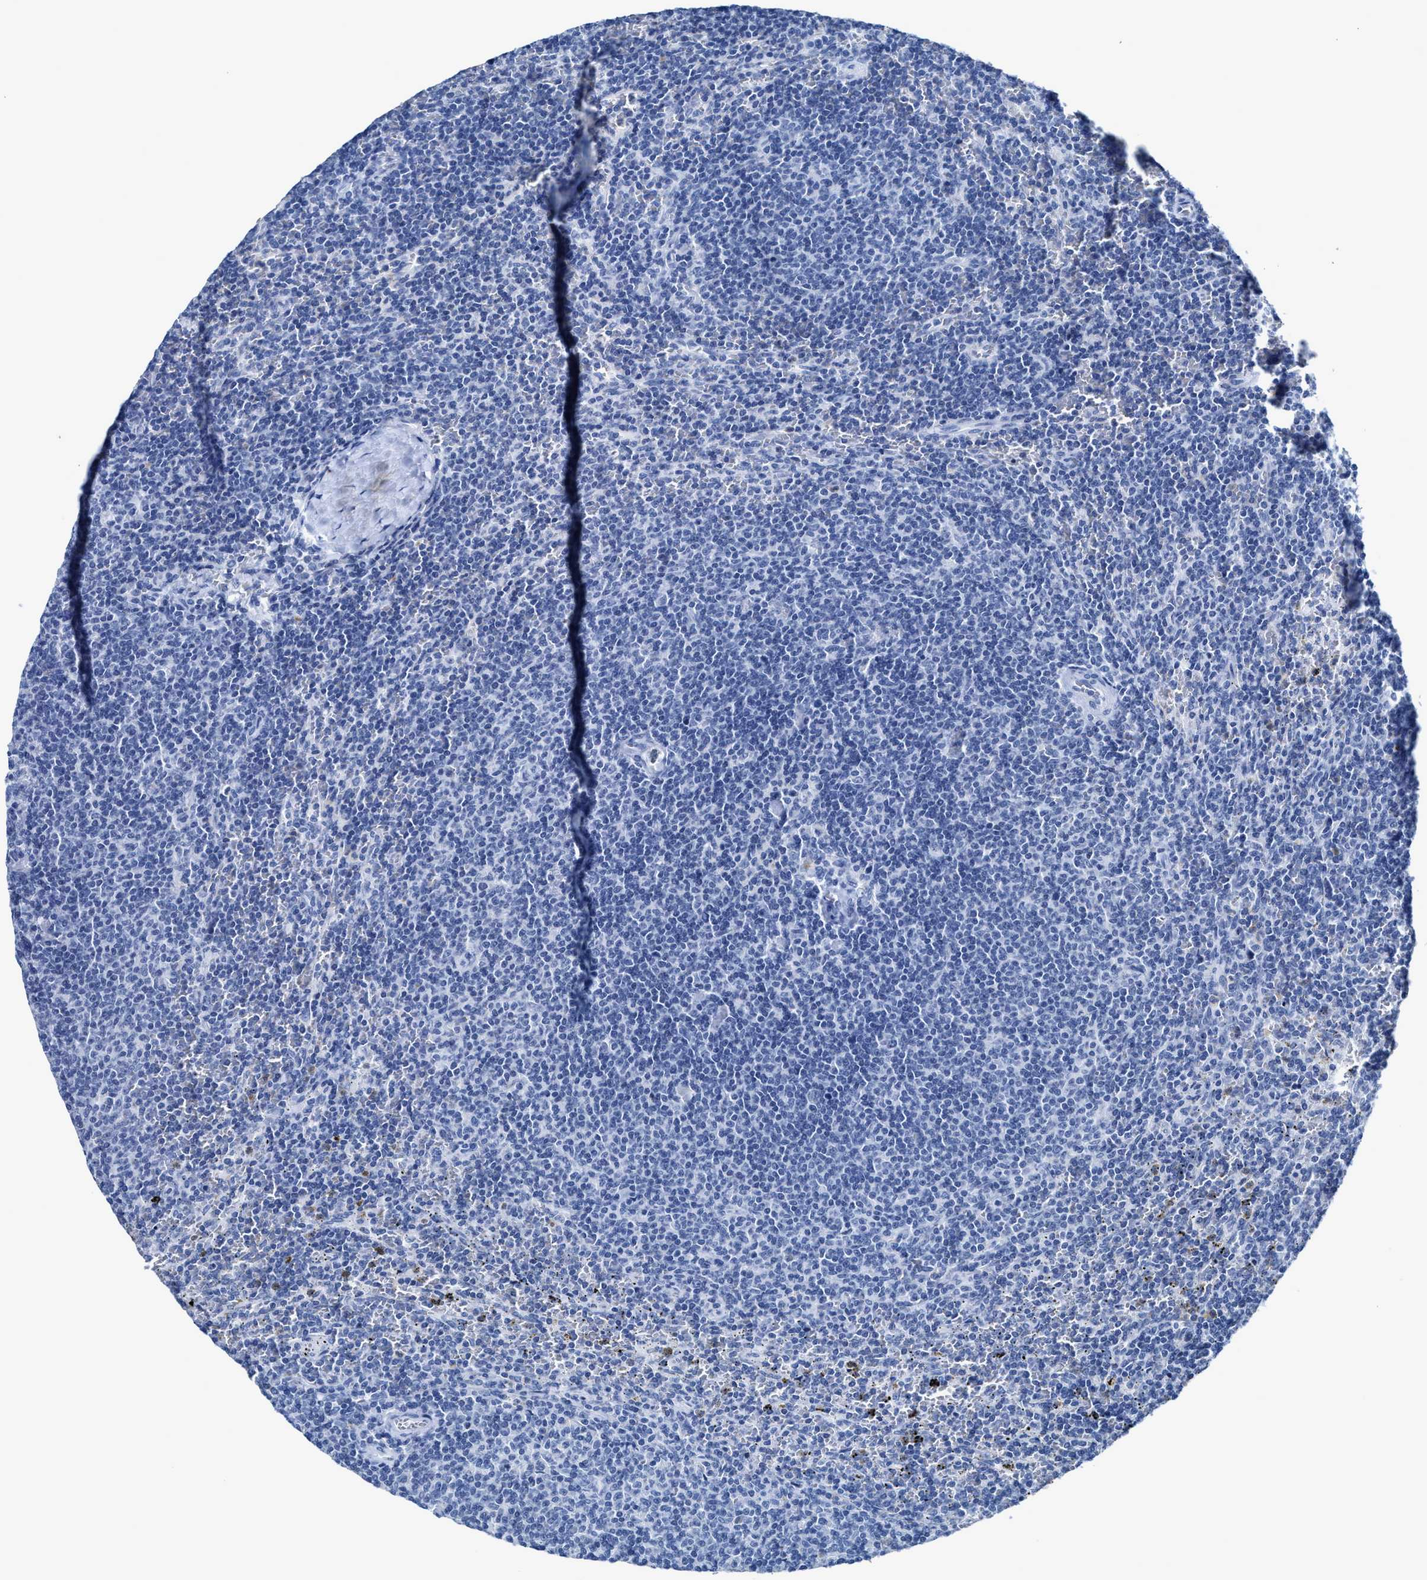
{"staining": {"intensity": "negative", "quantity": "none", "location": "none"}, "tissue": "lymphoma", "cell_type": "Tumor cells", "image_type": "cancer", "snomed": [{"axis": "morphology", "description": "Malignant lymphoma, non-Hodgkin's type, Low grade"}, {"axis": "topography", "description": "Spleen"}], "caption": "Tumor cells are negative for brown protein staining in lymphoma.", "gene": "CEACAM5", "patient": {"sex": "female", "age": 50}}